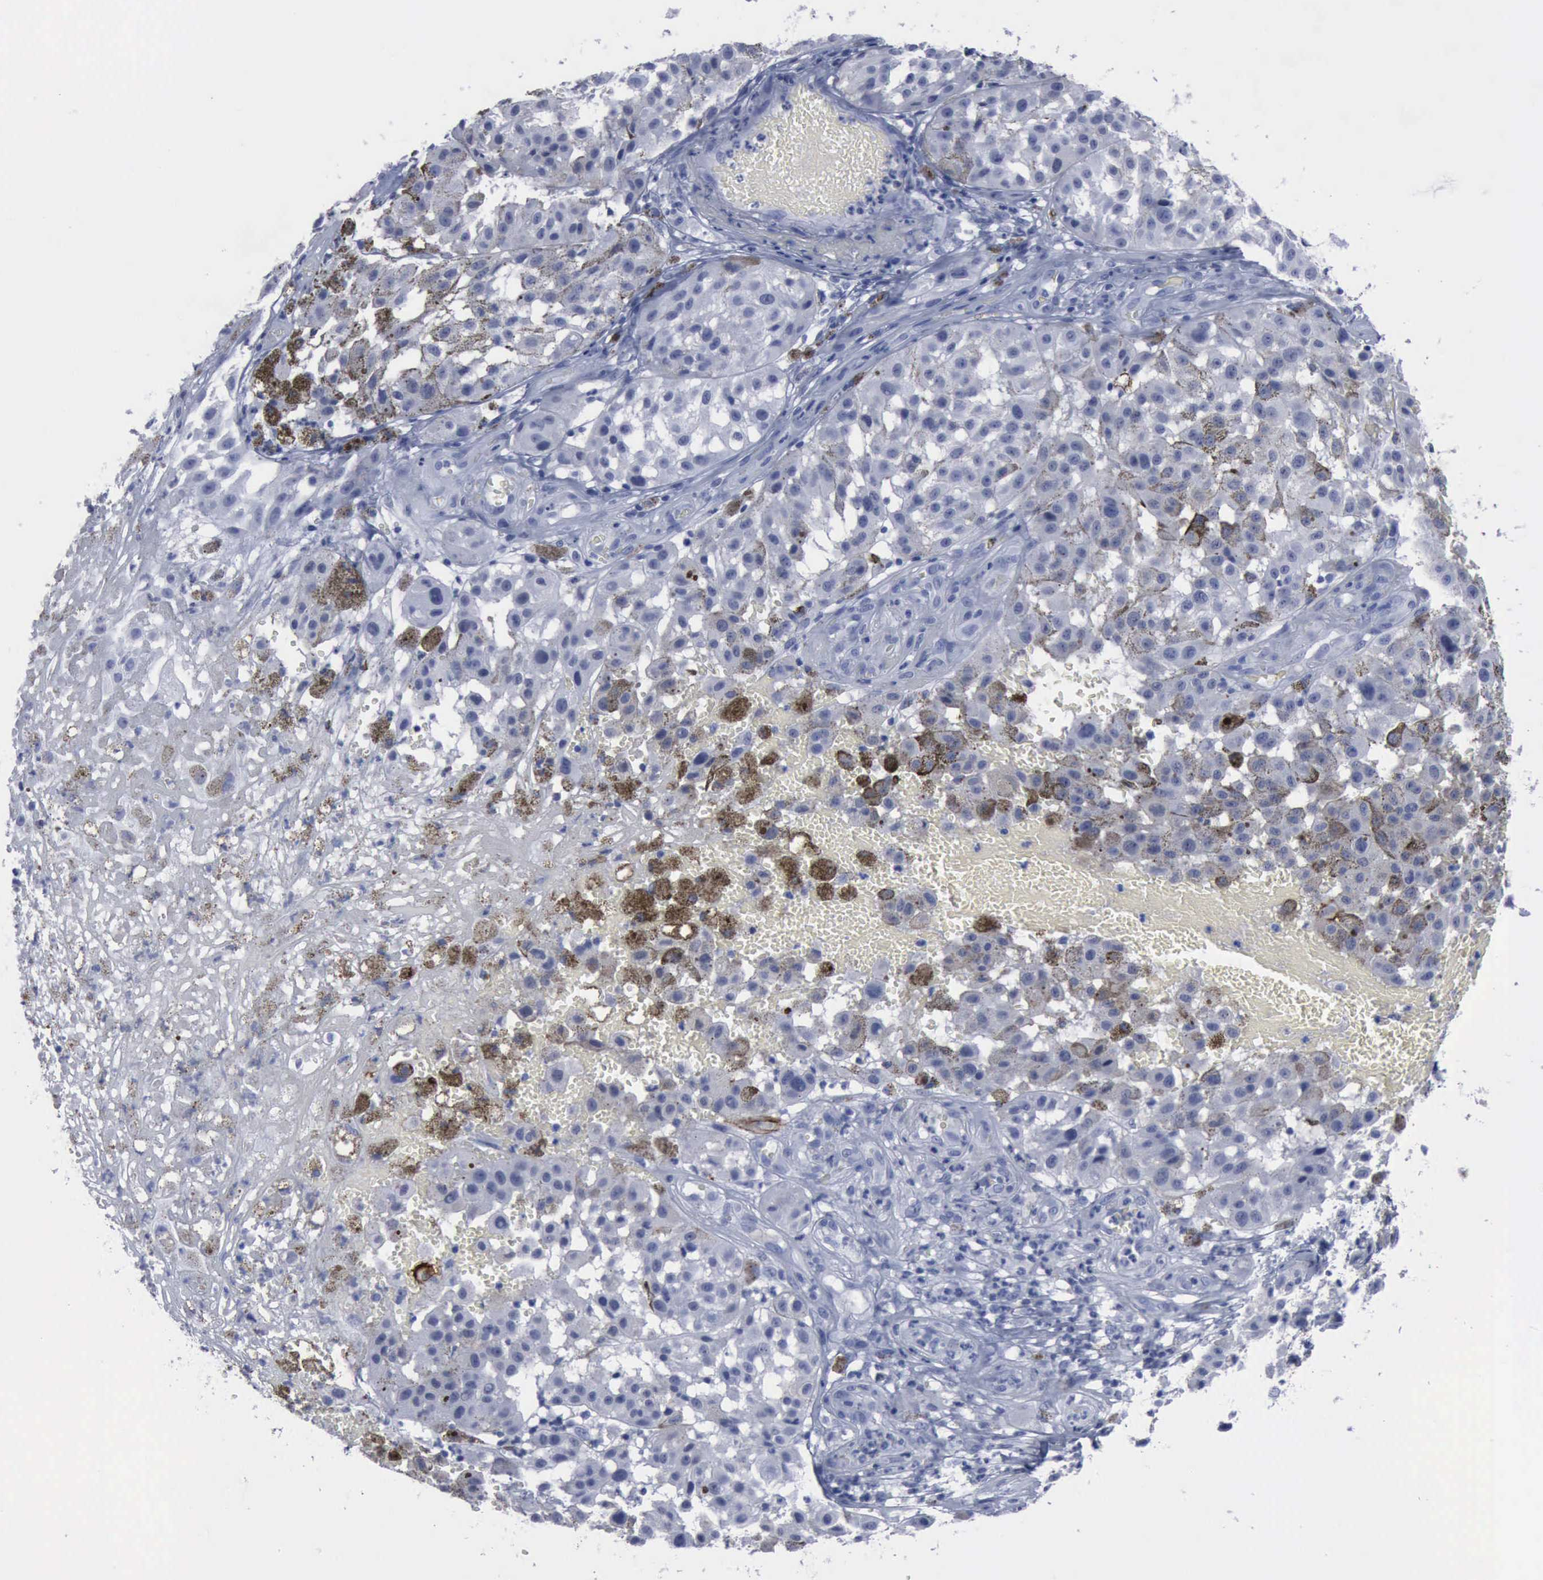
{"staining": {"intensity": "negative", "quantity": "none", "location": "none"}, "tissue": "melanoma", "cell_type": "Tumor cells", "image_type": "cancer", "snomed": [{"axis": "morphology", "description": "Malignant melanoma, NOS"}, {"axis": "topography", "description": "Skin"}], "caption": "Image shows no significant protein expression in tumor cells of melanoma.", "gene": "NGFR", "patient": {"sex": "female", "age": 64}}